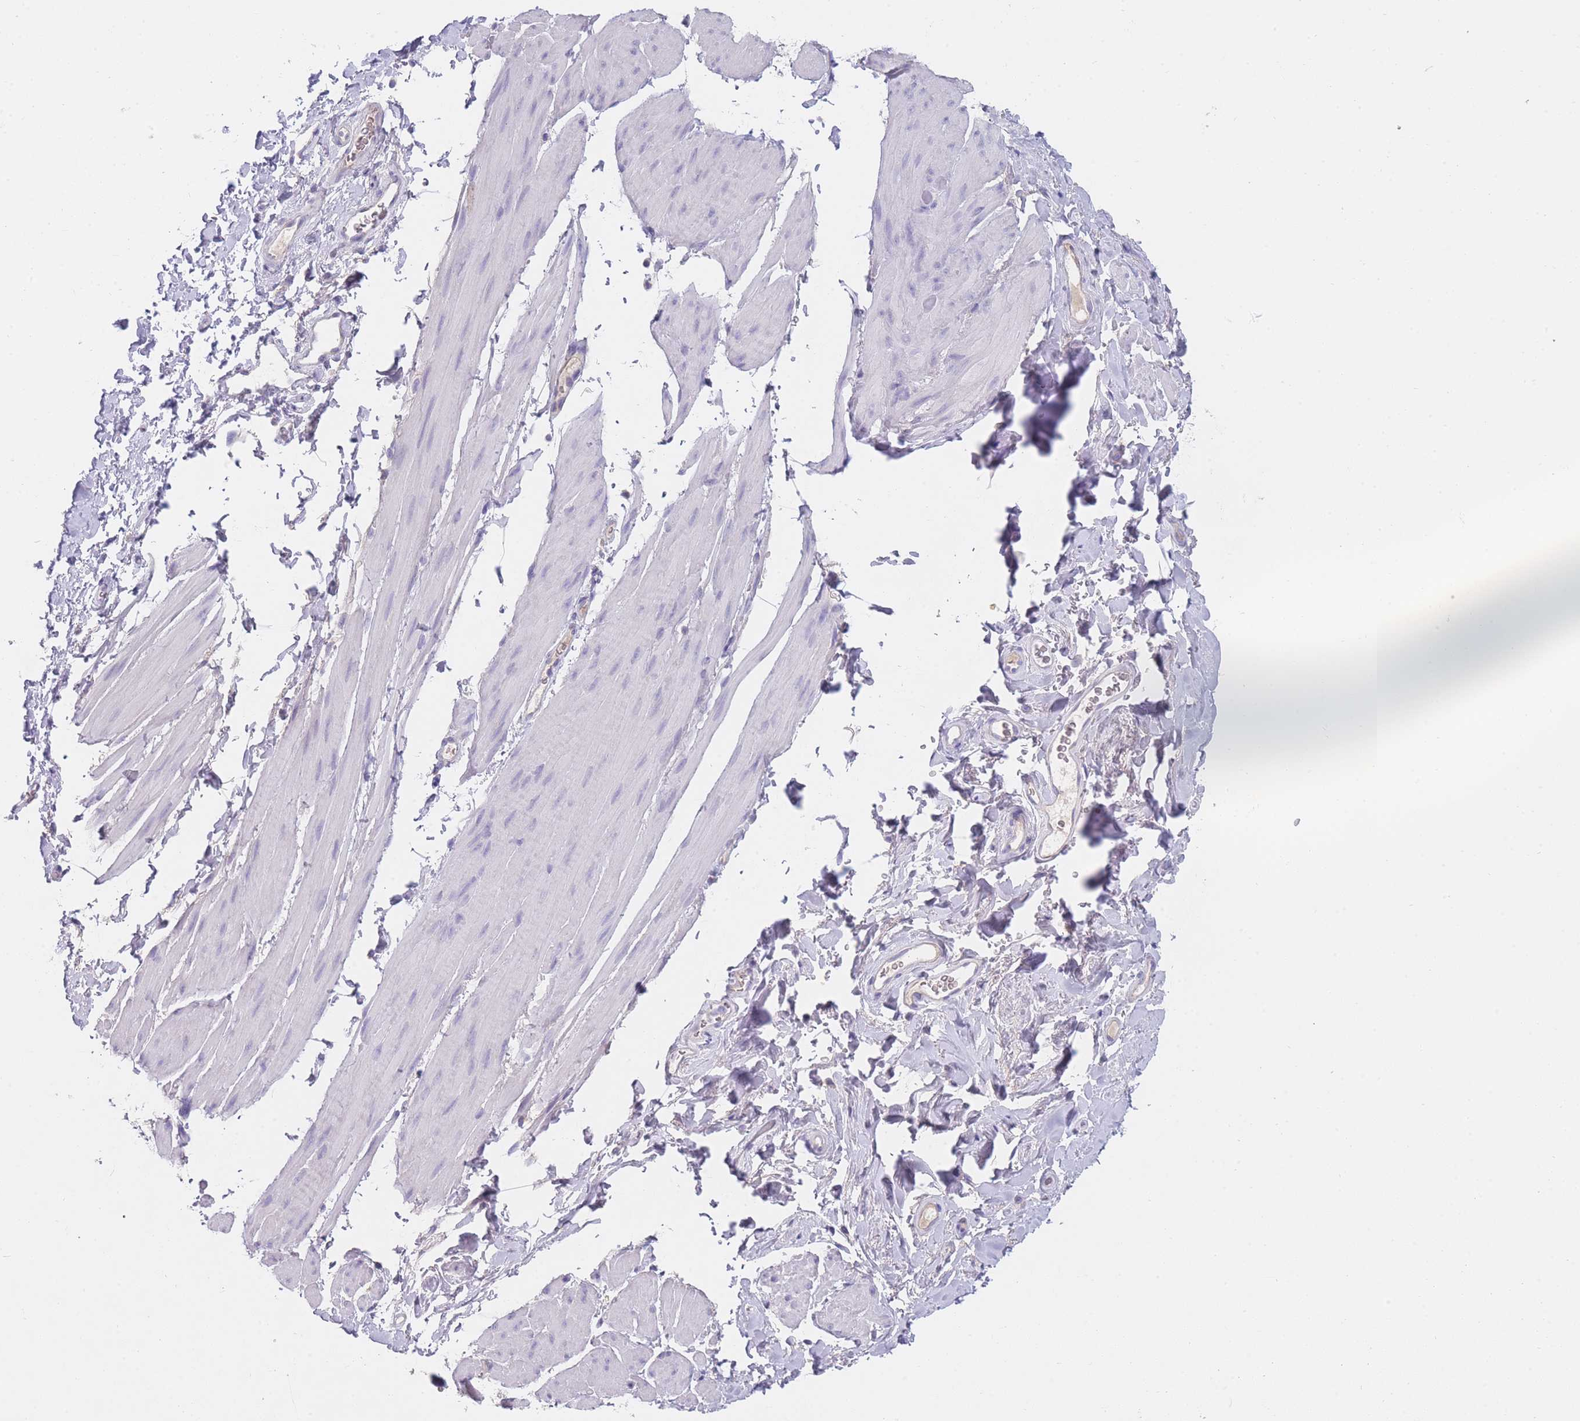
{"staining": {"intensity": "negative", "quantity": "none", "location": "none"}, "tissue": "smooth muscle", "cell_type": "Smooth muscle cells", "image_type": "normal", "snomed": [{"axis": "morphology", "description": "Normal tissue, NOS"}, {"axis": "topography", "description": "Smooth muscle"}, {"axis": "topography", "description": "Peripheral nerve tissue"}], "caption": "Human smooth muscle stained for a protein using immunohistochemistry (IHC) shows no positivity in smooth muscle cells.", "gene": "MRPS14", "patient": {"sex": "male", "age": 69}}